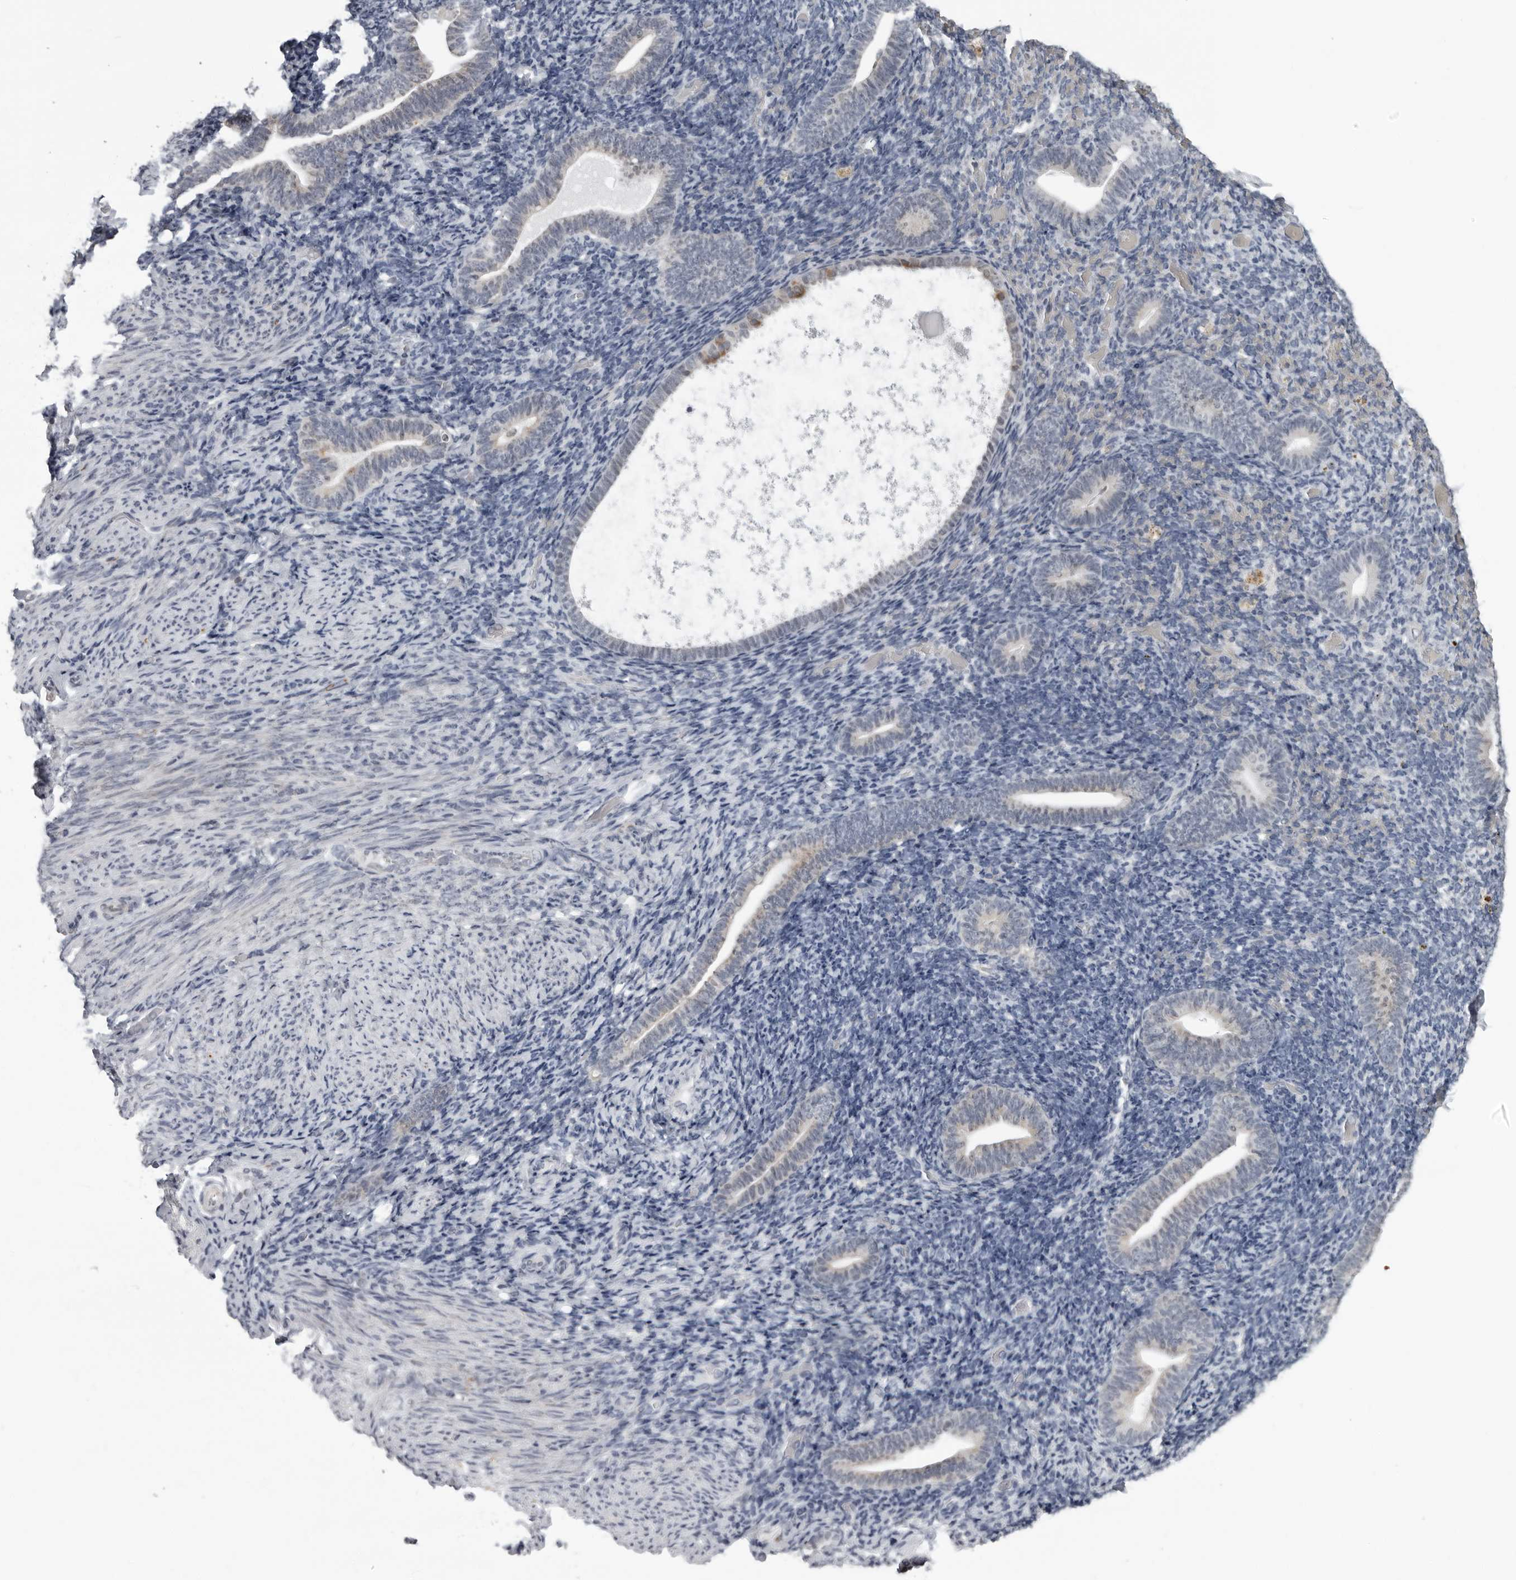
{"staining": {"intensity": "negative", "quantity": "none", "location": "none"}, "tissue": "endometrium", "cell_type": "Cells in endometrial stroma", "image_type": "normal", "snomed": [{"axis": "morphology", "description": "Normal tissue, NOS"}, {"axis": "topography", "description": "Endometrium"}], "caption": "High power microscopy photomicrograph of an immunohistochemistry (IHC) photomicrograph of benign endometrium, revealing no significant expression in cells in endometrial stroma.", "gene": "RTCA", "patient": {"sex": "female", "age": 51}}